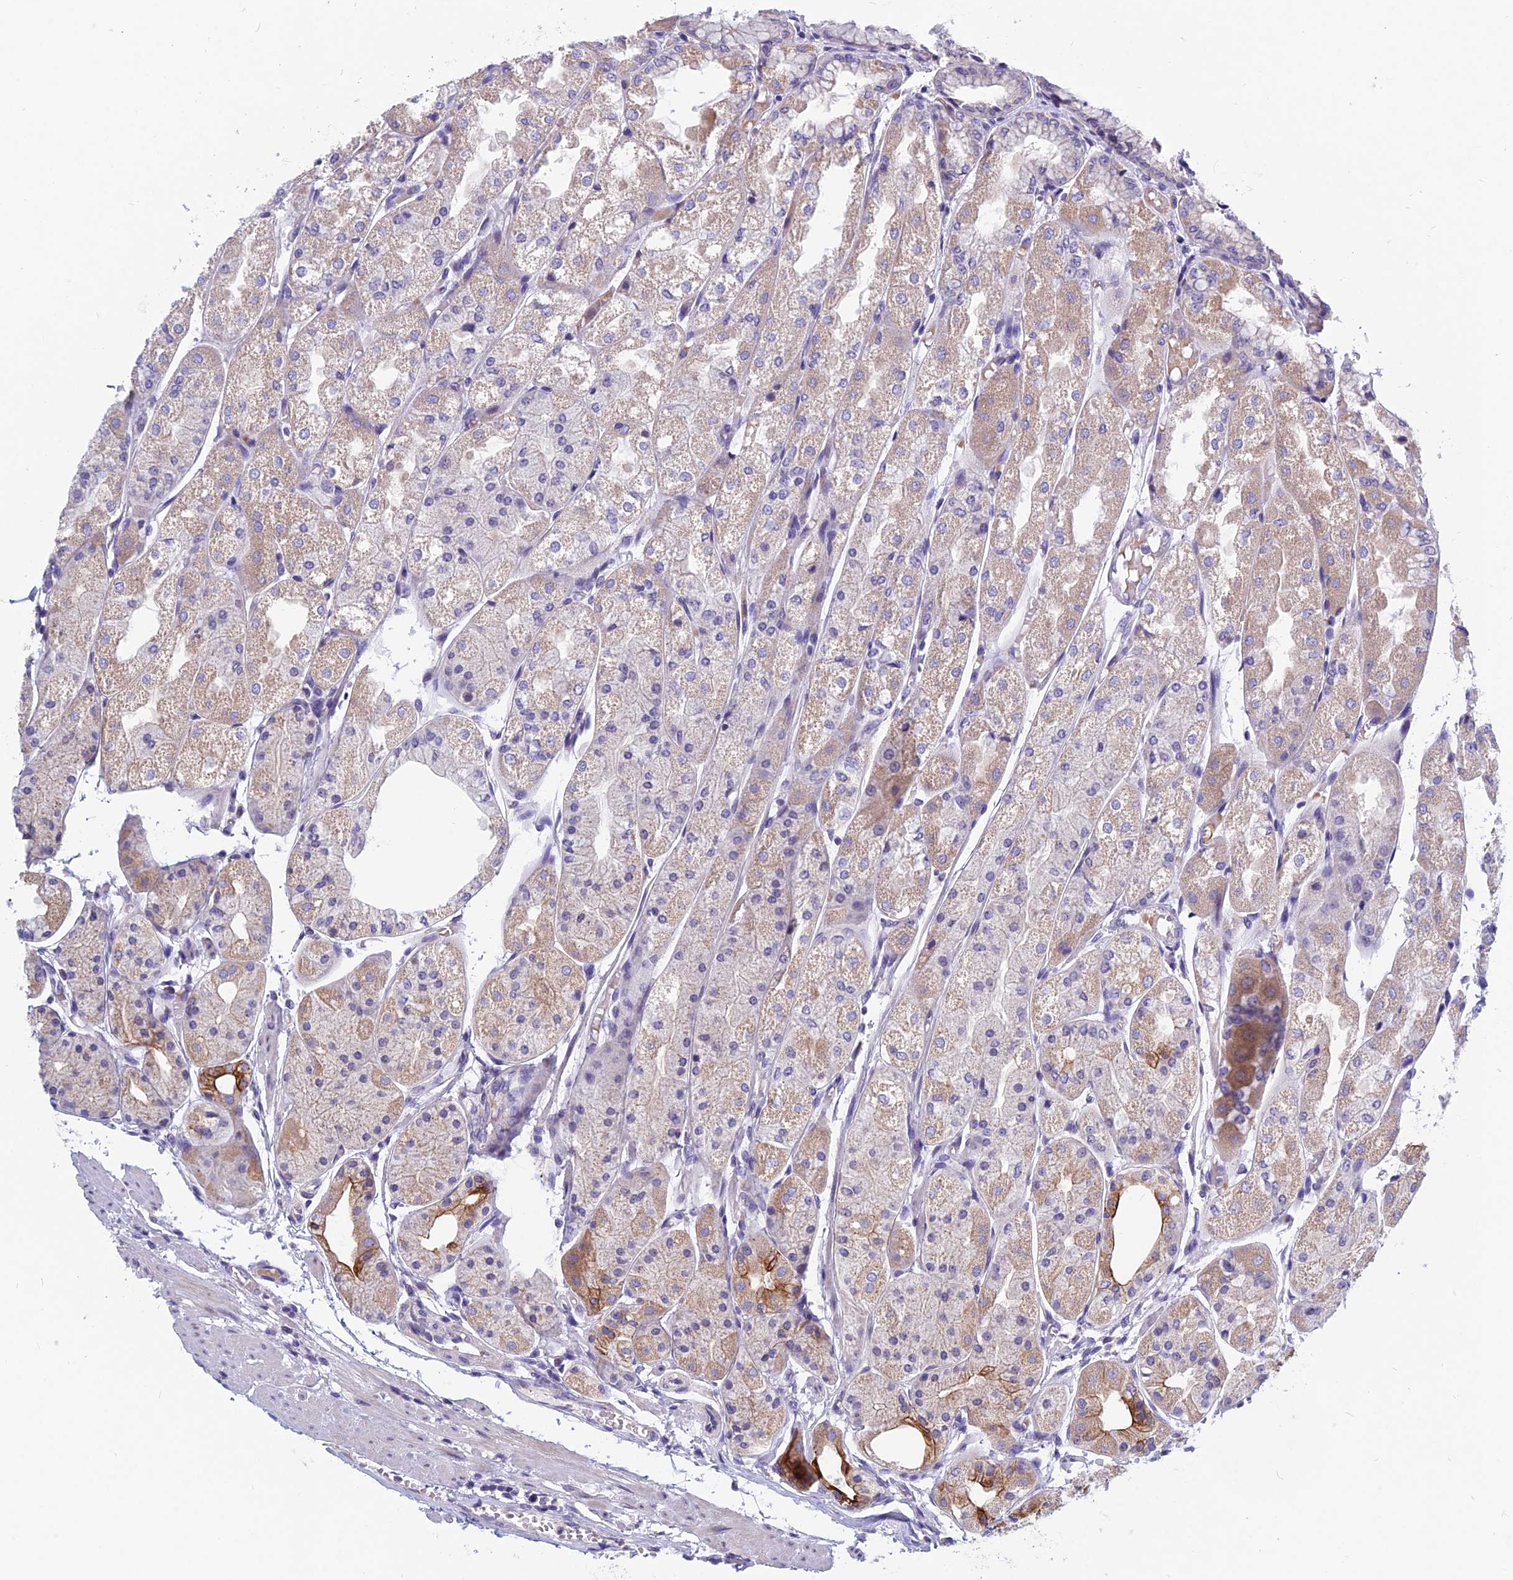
{"staining": {"intensity": "weak", "quantity": ">75%", "location": "cytoplasmic/membranous"}, "tissue": "stomach", "cell_type": "Glandular cells", "image_type": "normal", "snomed": [{"axis": "morphology", "description": "Normal tissue, NOS"}, {"axis": "topography", "description": "Stomach, upper"}], "caption": "This photomicrograph demonstrates IHC staining of unremarkable human stomach, with low weak cytoplasmic/membranous positivity in approximately >75% of glandular cells.", "gene": "RBM41", "patient": {"sex": "male", "age": 72}}